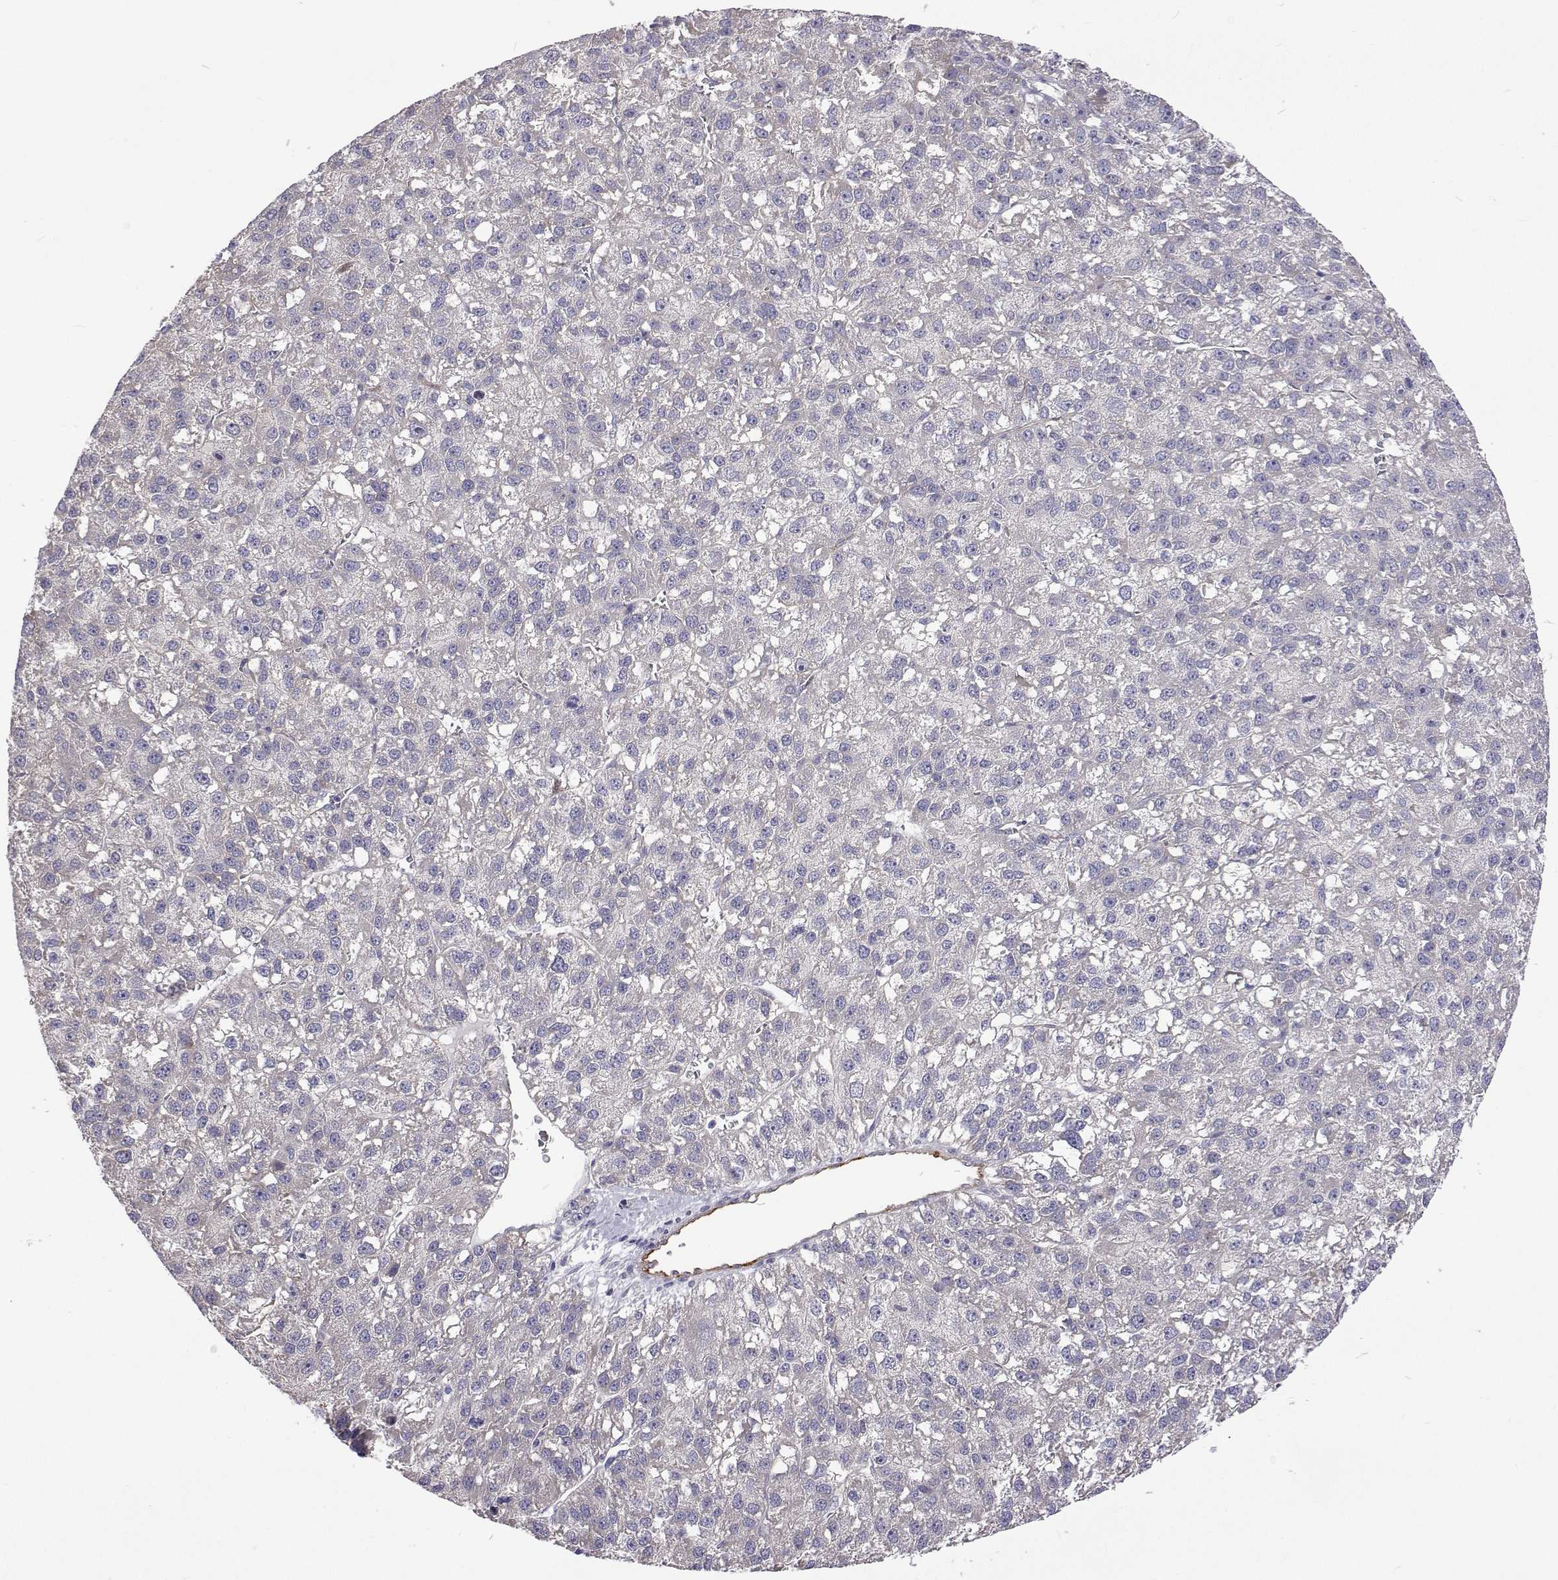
{"staining": {"intensity": "negative", "quantity": "none", "location": "none"}, "tissue": "liver cancer", "cell_type": "Tumor cells", "image_type": "cancer", "snomed": [{"axis": "morphology", "description": "Carcinoma, Hepatocellular, NOS"}, {"axis": "topography", "description": "Liver"}], "caption": "There is no significant positivity in tumor cells of hepatocellular carcinoma (liver).", "gene": "NPR3", "patient": {"sex": "female", "age": 70}}